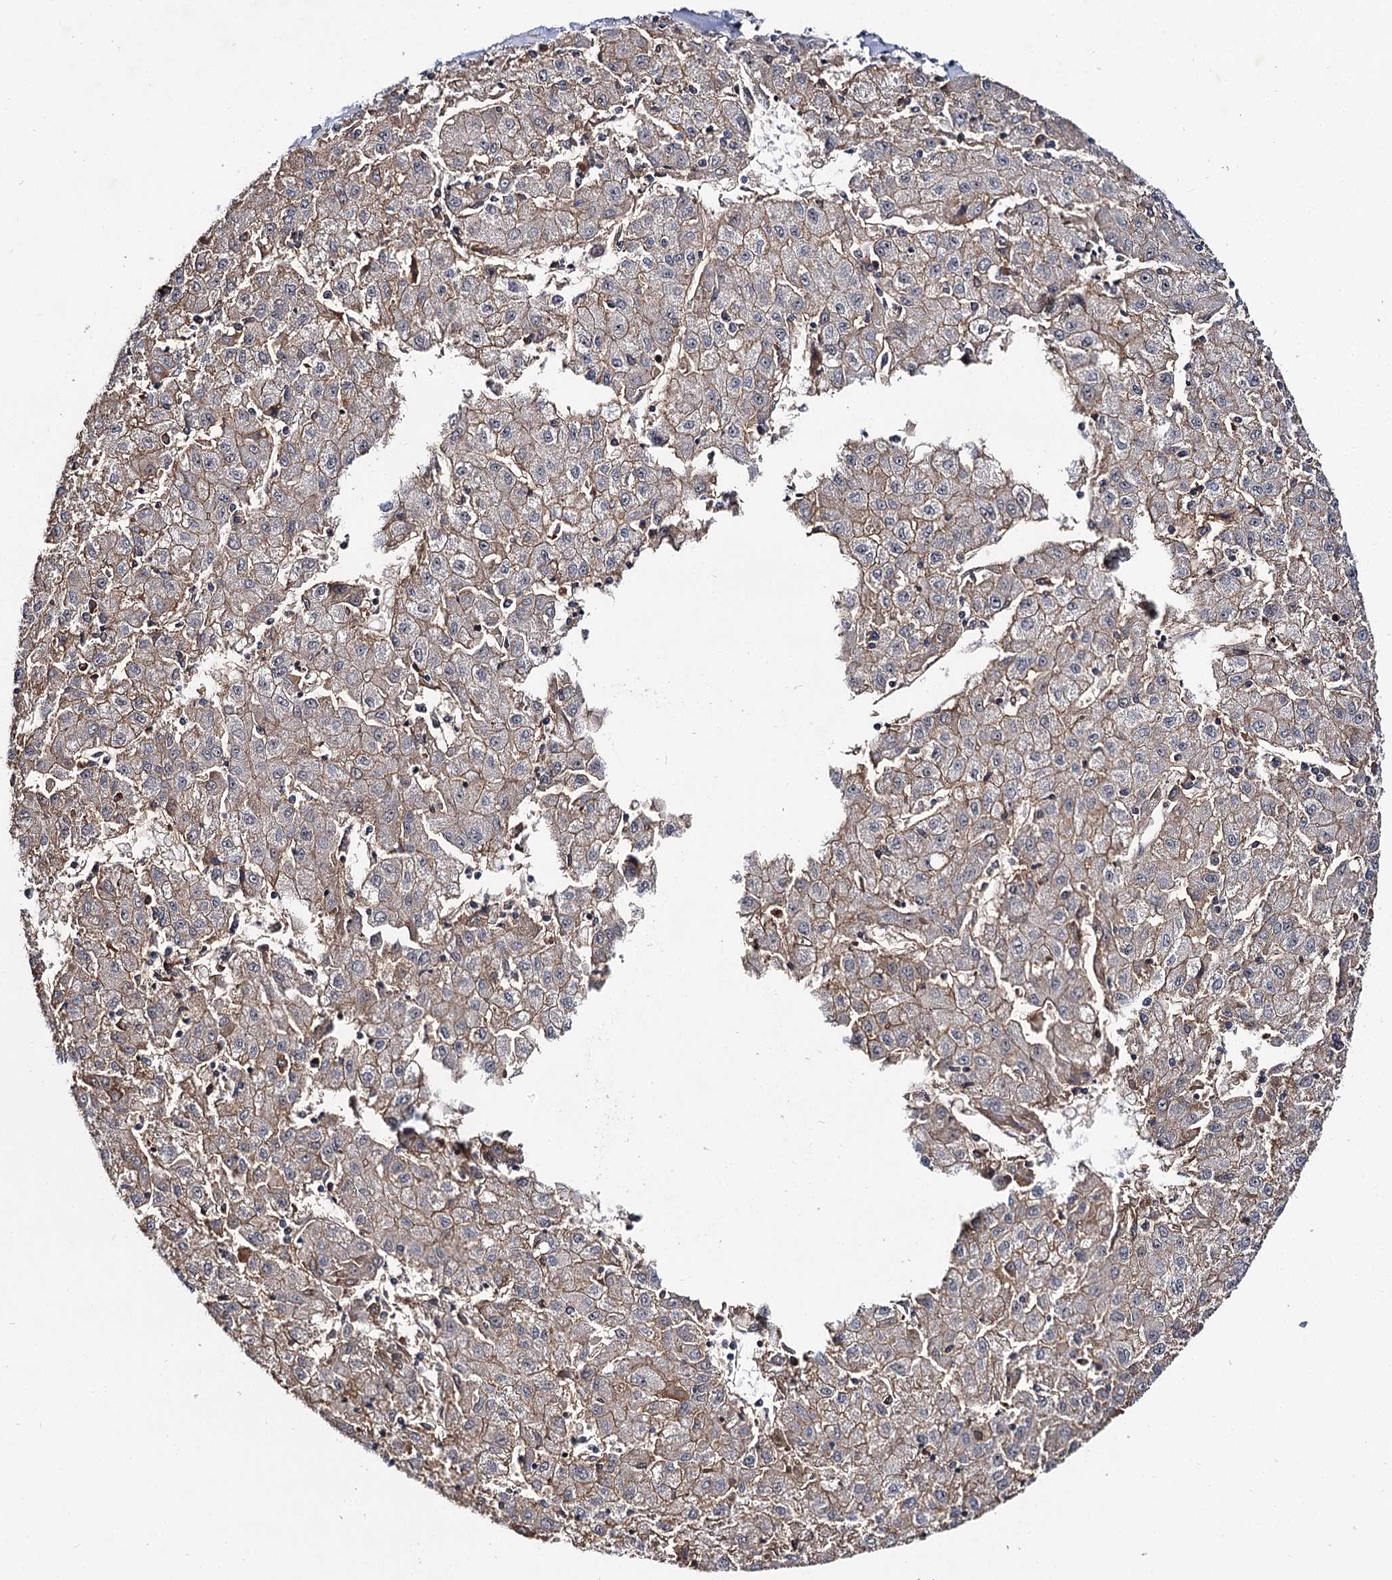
{"staining": {"intensity": "weak", "quantity": "25%-75%", "location": "cytoplasmic/membranous"}, "tissue": "liver cancer", "cell_type": "Tumor cells", "image_type": "cancer", "snomed": [{"axis": "morphology", "description": "Carcinoma, Hepatocellular, NOS"}, {"axis": "topography", "description": "Liver"}], "caption": "IHC image of neoplastic tissue: hepatocellular carcinoma (liver) stained using immunohistochemistry (IHC) shows low levels of weak protein expression localized specifically in the cytoplasmic/membranous of tumor cells, appearing as a cytoplasmic/membranous brown color.", "gene": "SUPT20H", "patient": {"sex": "male", "age": 72}}